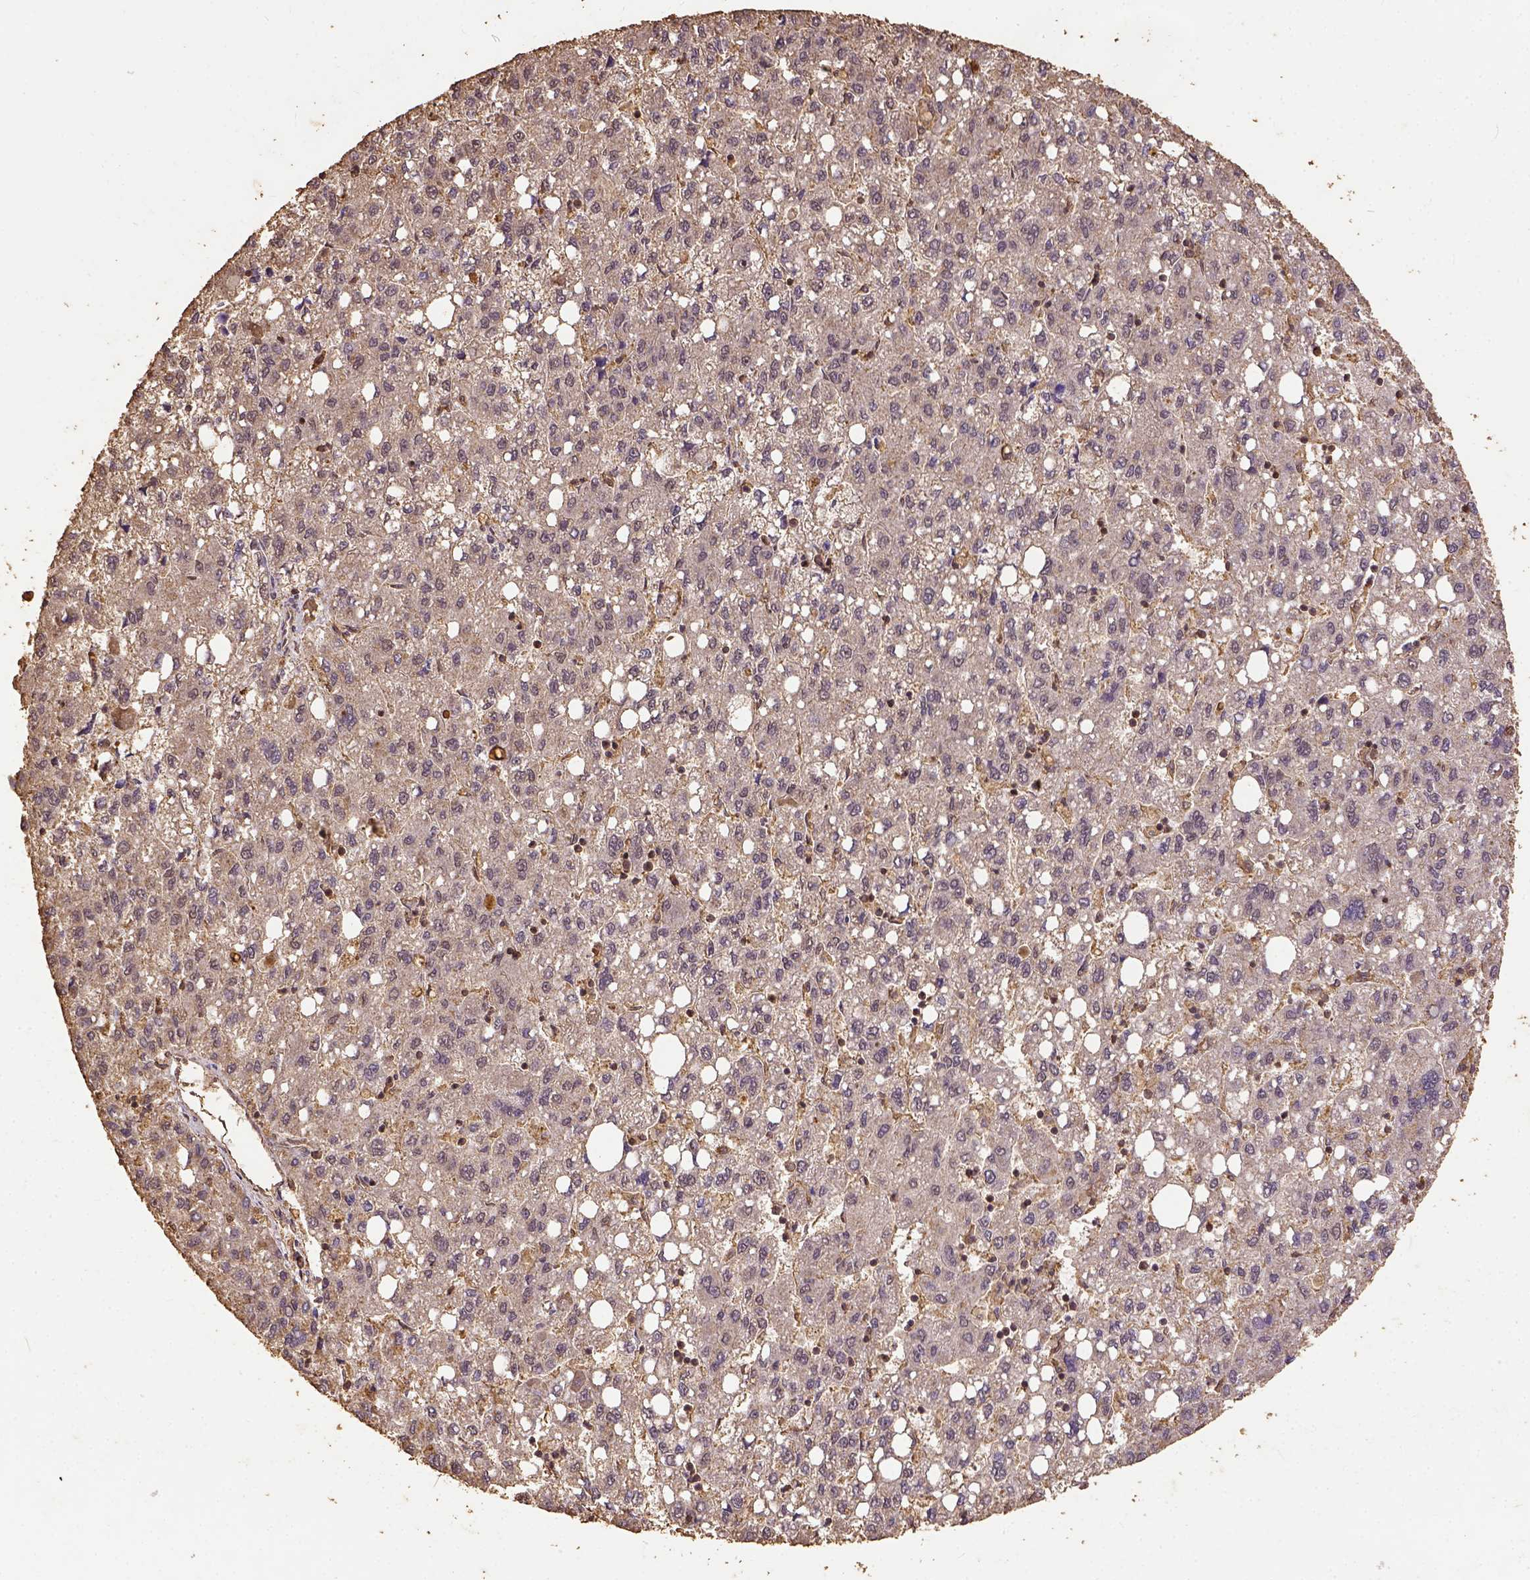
{"staining": {"intensity": "negative", "quantity": "none", "location": "none"}, "tissue": "liver cancer", "cell_type": "Tumor cells", "image_type": "cancer", "snomed": [{"axis": "morphology", "description": "Carcinoma, Hepatocellular, NOS"}, {"axis": "topography", "description": "Liver"}], "caption": "A histopathology image of human liver cancer is negative for staining in tumor cells.", "gene": "NACC1", "patient": {"sex": "female", "age": 82}}